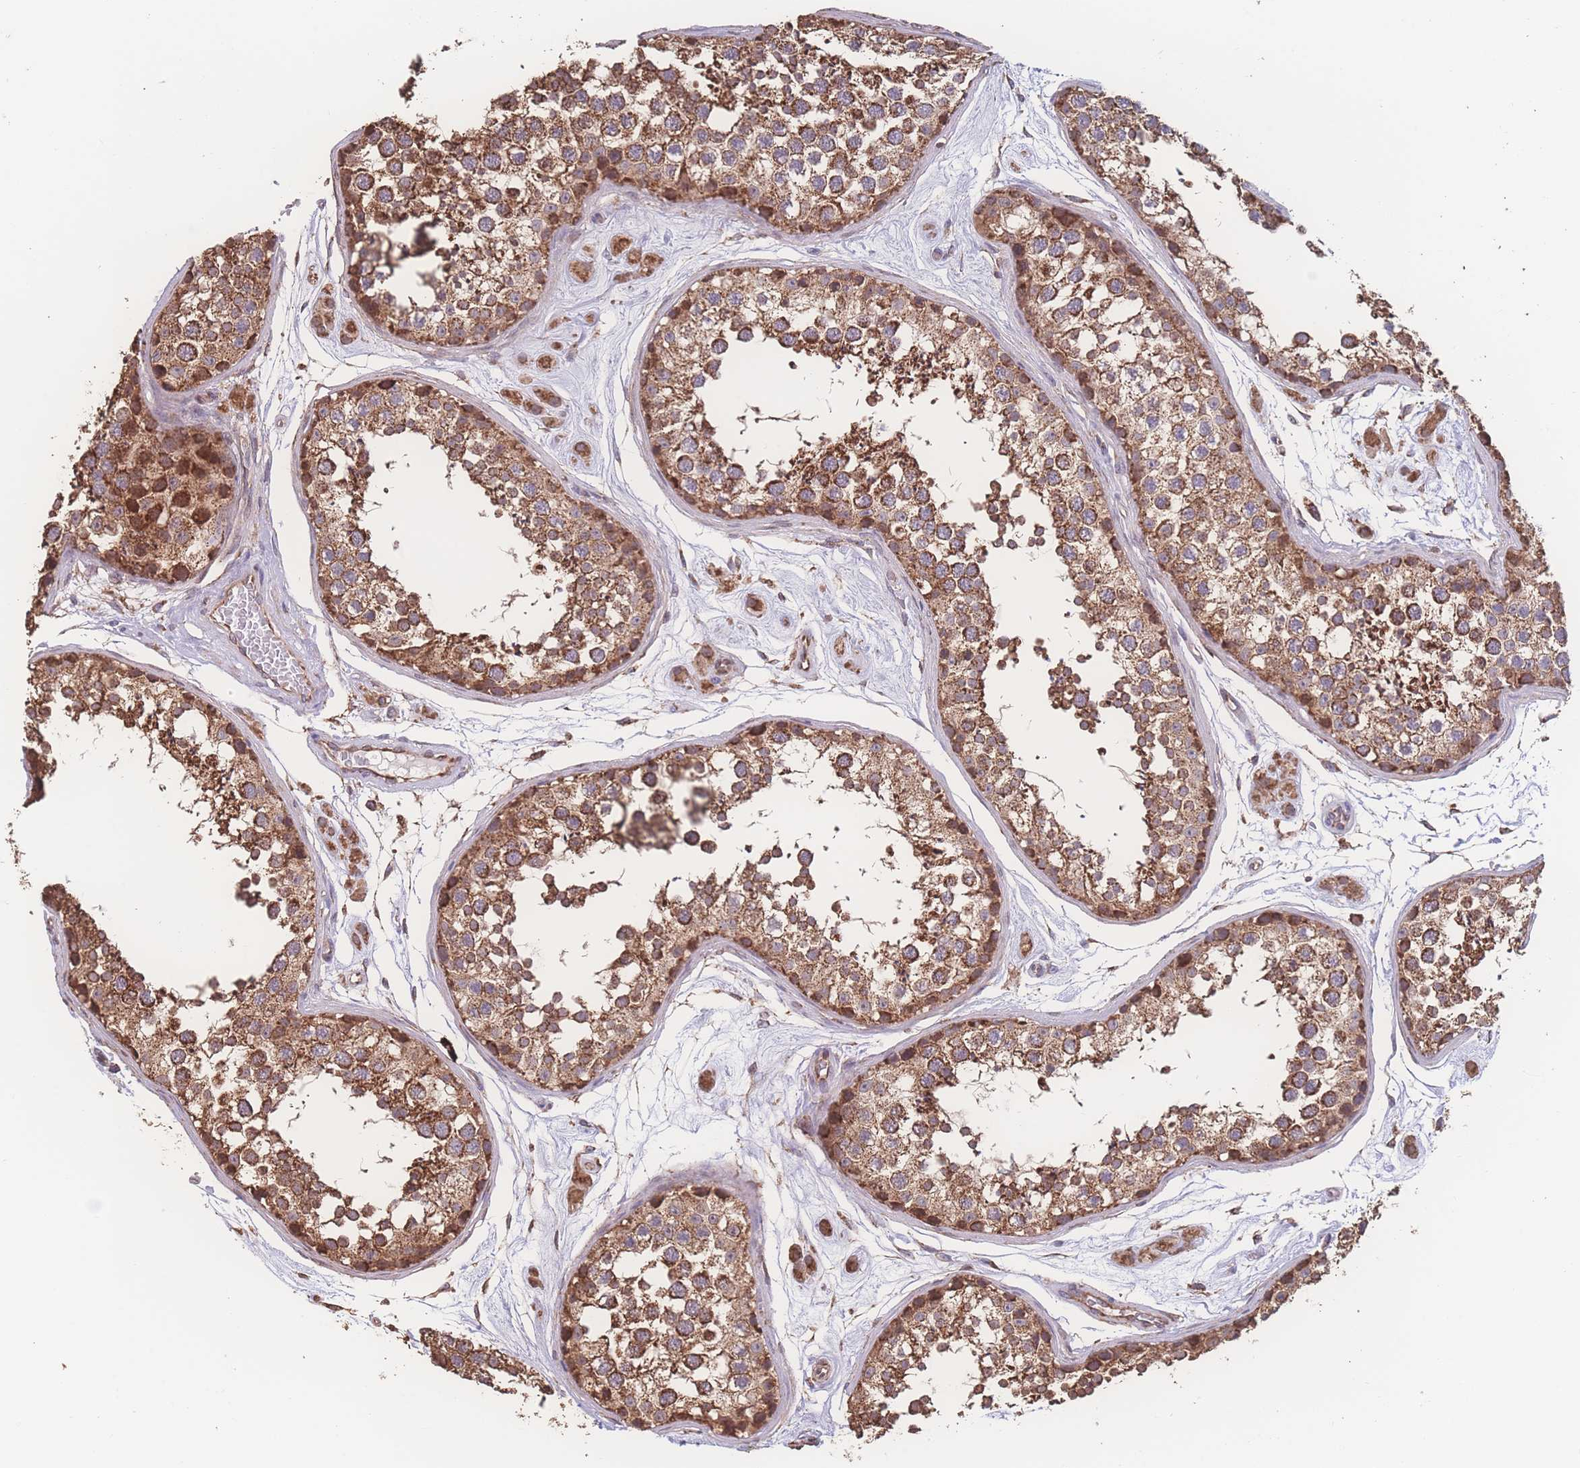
{"staining": {"intensity": "strong", "quantity": ">75%", "location": "cytoplasmic/membranous"}, "tissue": "testis", "cell_type": "Cells in seminiferous ducts", "image_type": "normal", "snomed": [{"axis": "morphology", "description": "Normal tissue, NOS"}, {"axis": "topography", "description": "Testis"}], "caption": "A high-resolution photomicrograph shows immunohistochemistry staining of unremarkable testis, which exhibits strong cytoplasmic/membranous expression in about >75% of cells in seminiferous ducts.", "gene": "SGSM3", "patient": {"sex": "male", "age": 25}}